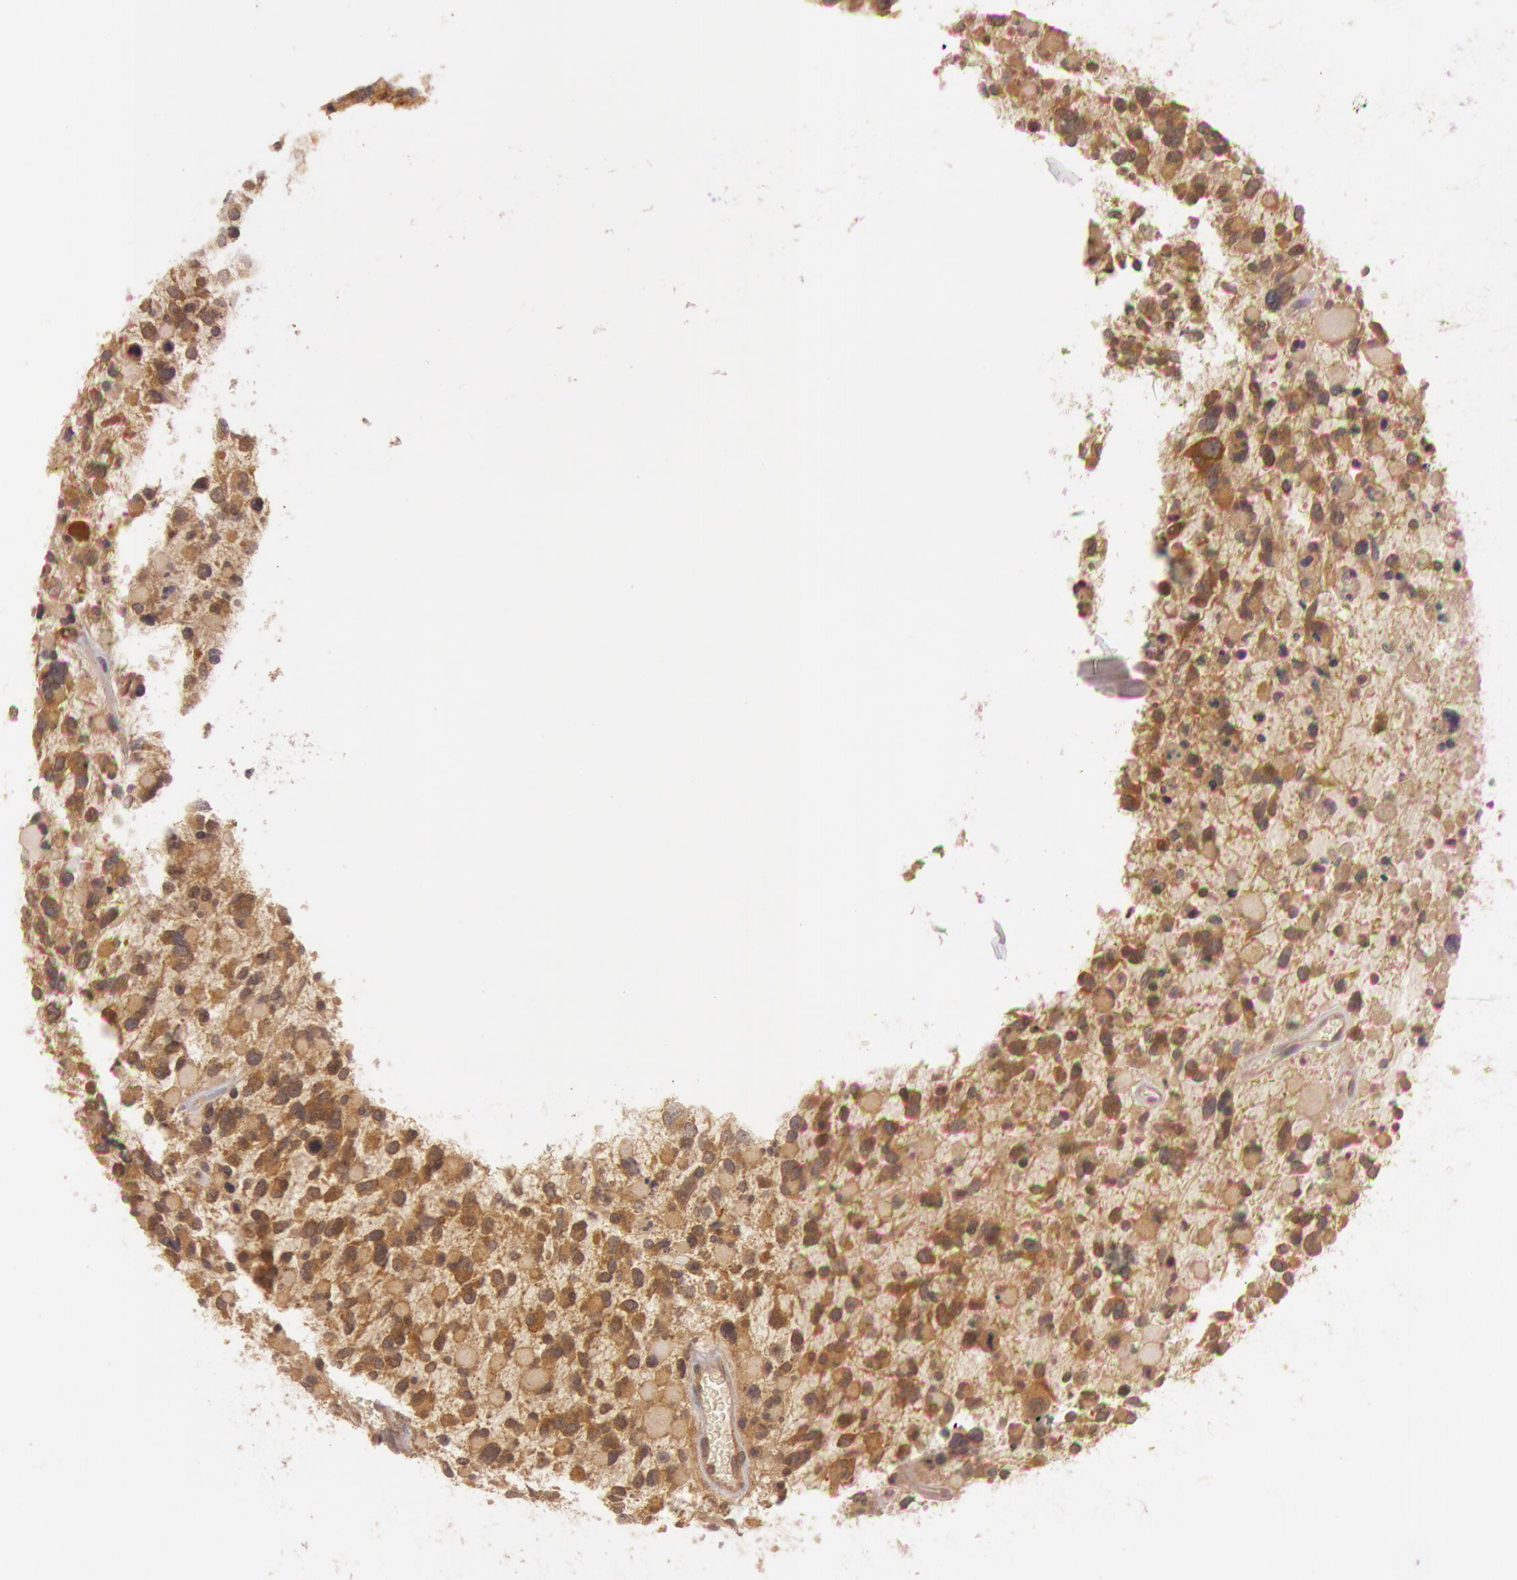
{"staining": {"intensity": "moderate", "quantity": ">75%", "location": "cytoplasmic/membranous"}, "tissue": "glioma", "cell_type": "Tumor cells", "image_type": "cancer", "snomed": [{"axis": "morphology", "description": "Glioma, malignant, High grade"}, {"axis": "topography", "description": "Brain"}], "caption": "A photomicrograph of human malignant high-grade glioma stained for a protein displays moderate cytoplasmic/membranous brown staining in tumor cells.", "gene": "ATG2B", "patient": {"sex": "female", "age": 37}}